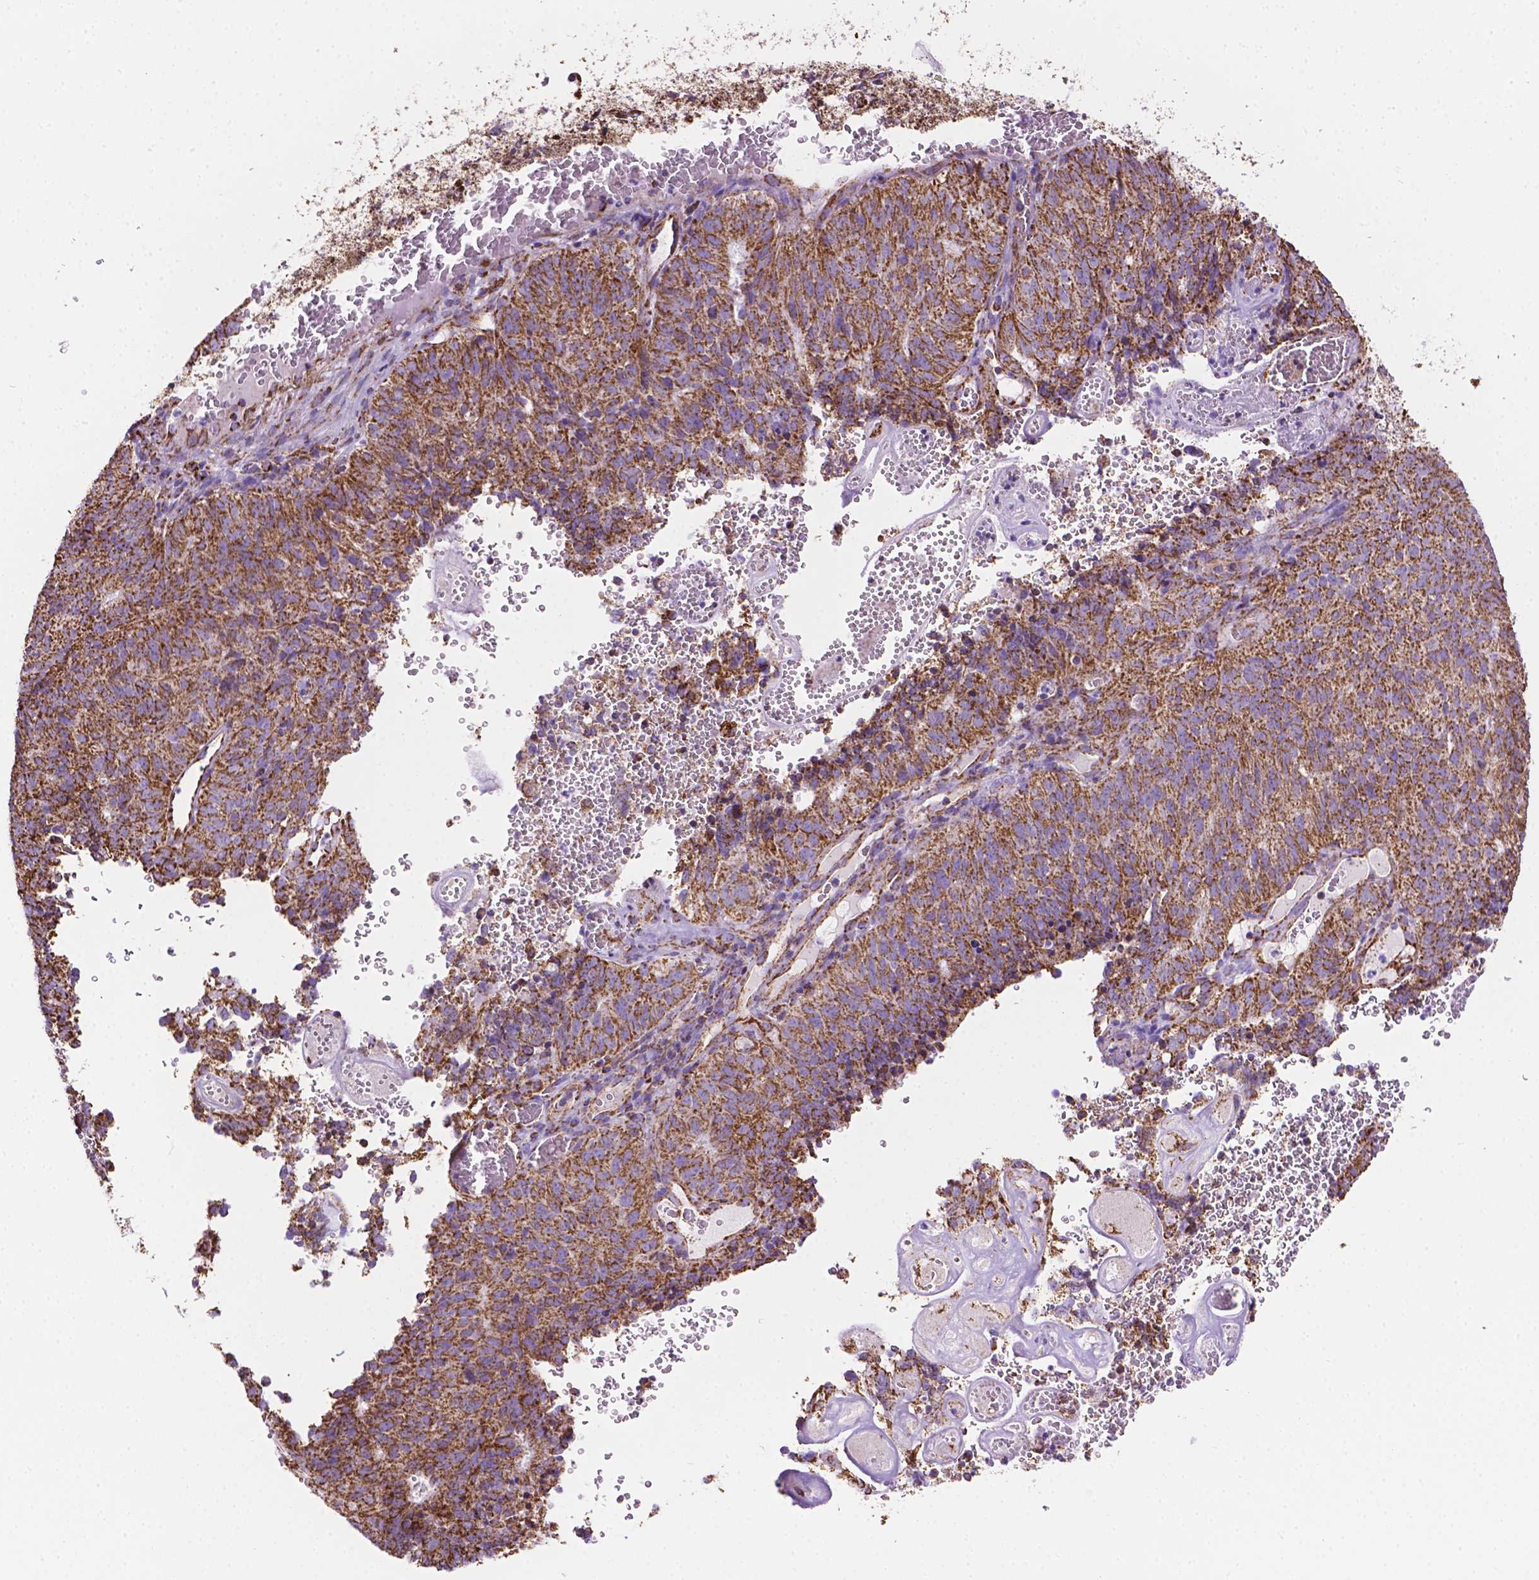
{"staining": {"intensity": "strong", "quantity": ">75%", "location": "cytoplasmic/membranous"}, "tissue": "cervical cancer", "cell_type": "Tumor cells", "image_type": "cancer", "snomed": [{"axis": "morphology", "description": "Adenocarcinoma, NOS"}, {"axis": "topography", "description": "Cervix"}], "caption": "High-power microscopy captured an immunohistochemistry (IHC) photomicrograph of cervical cancer (adenocarcinoma), revealing strong cytoplasmic/membranous expression in about >75% of tumor cells.", "gene": "RMDN3", "patient": {"sex": "female", "age": 38}}